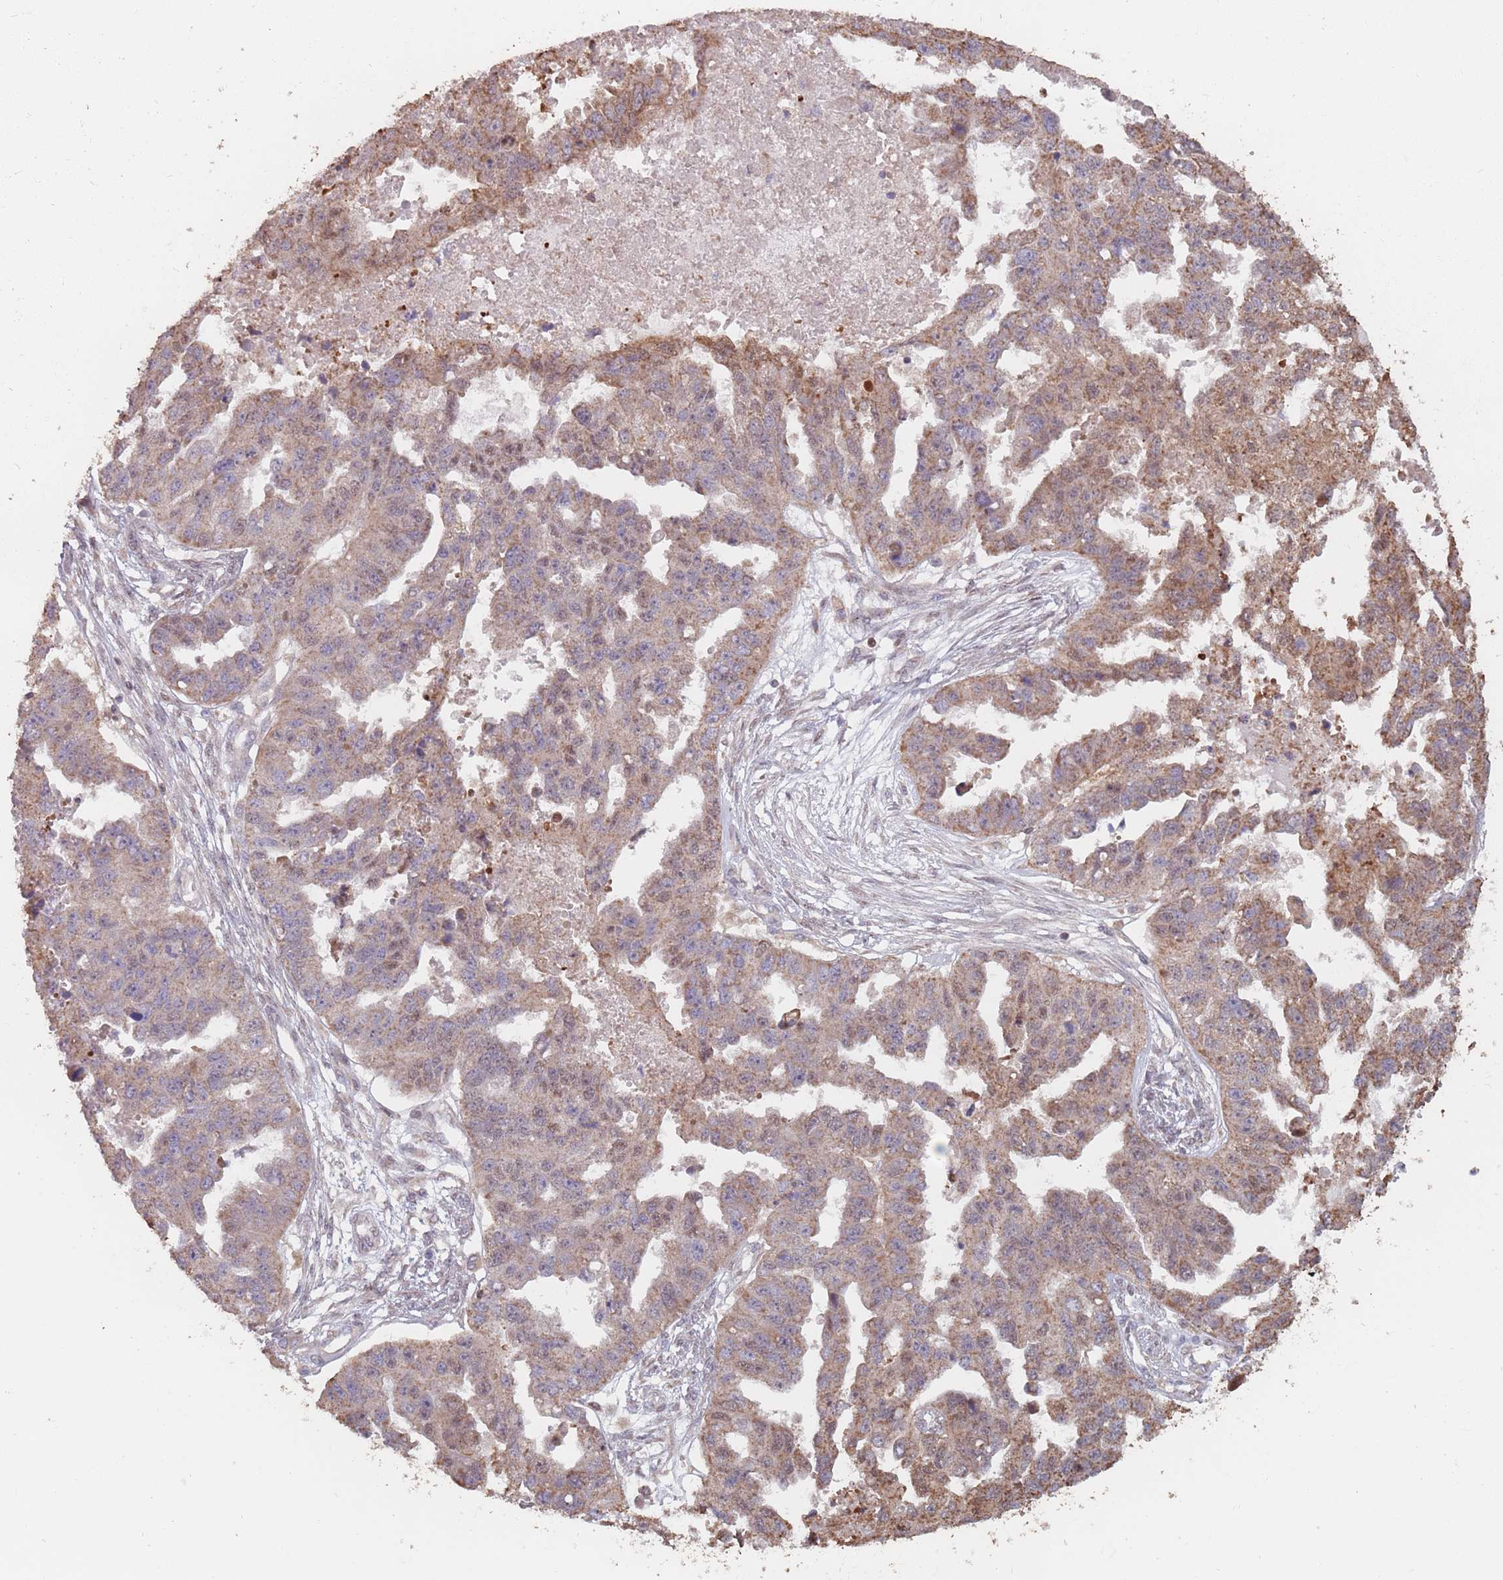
{"staining": {"intensity": "moderate", "quantity": "25%-75%", "location": "cytoplasmic/membranous,nuclear"}, "tissue": "ovarian cancer", "cell_type": "Tumor cells", "image_type": "cancer", "snomed": [{"axis": "morphology", "description": "Cystadenocarcinoma, serous, NOS"}, {"axis": "topography", "description": "Ovary"}], "caption": "Serous cystadenocarcinoma (ovarian) tissue displays moderate cytoplasmic/membranous and nuclear expression in about 25%-75% of tumor cells", "gene": "VPS52", "patient": {"sex": "female", "age": 58}}